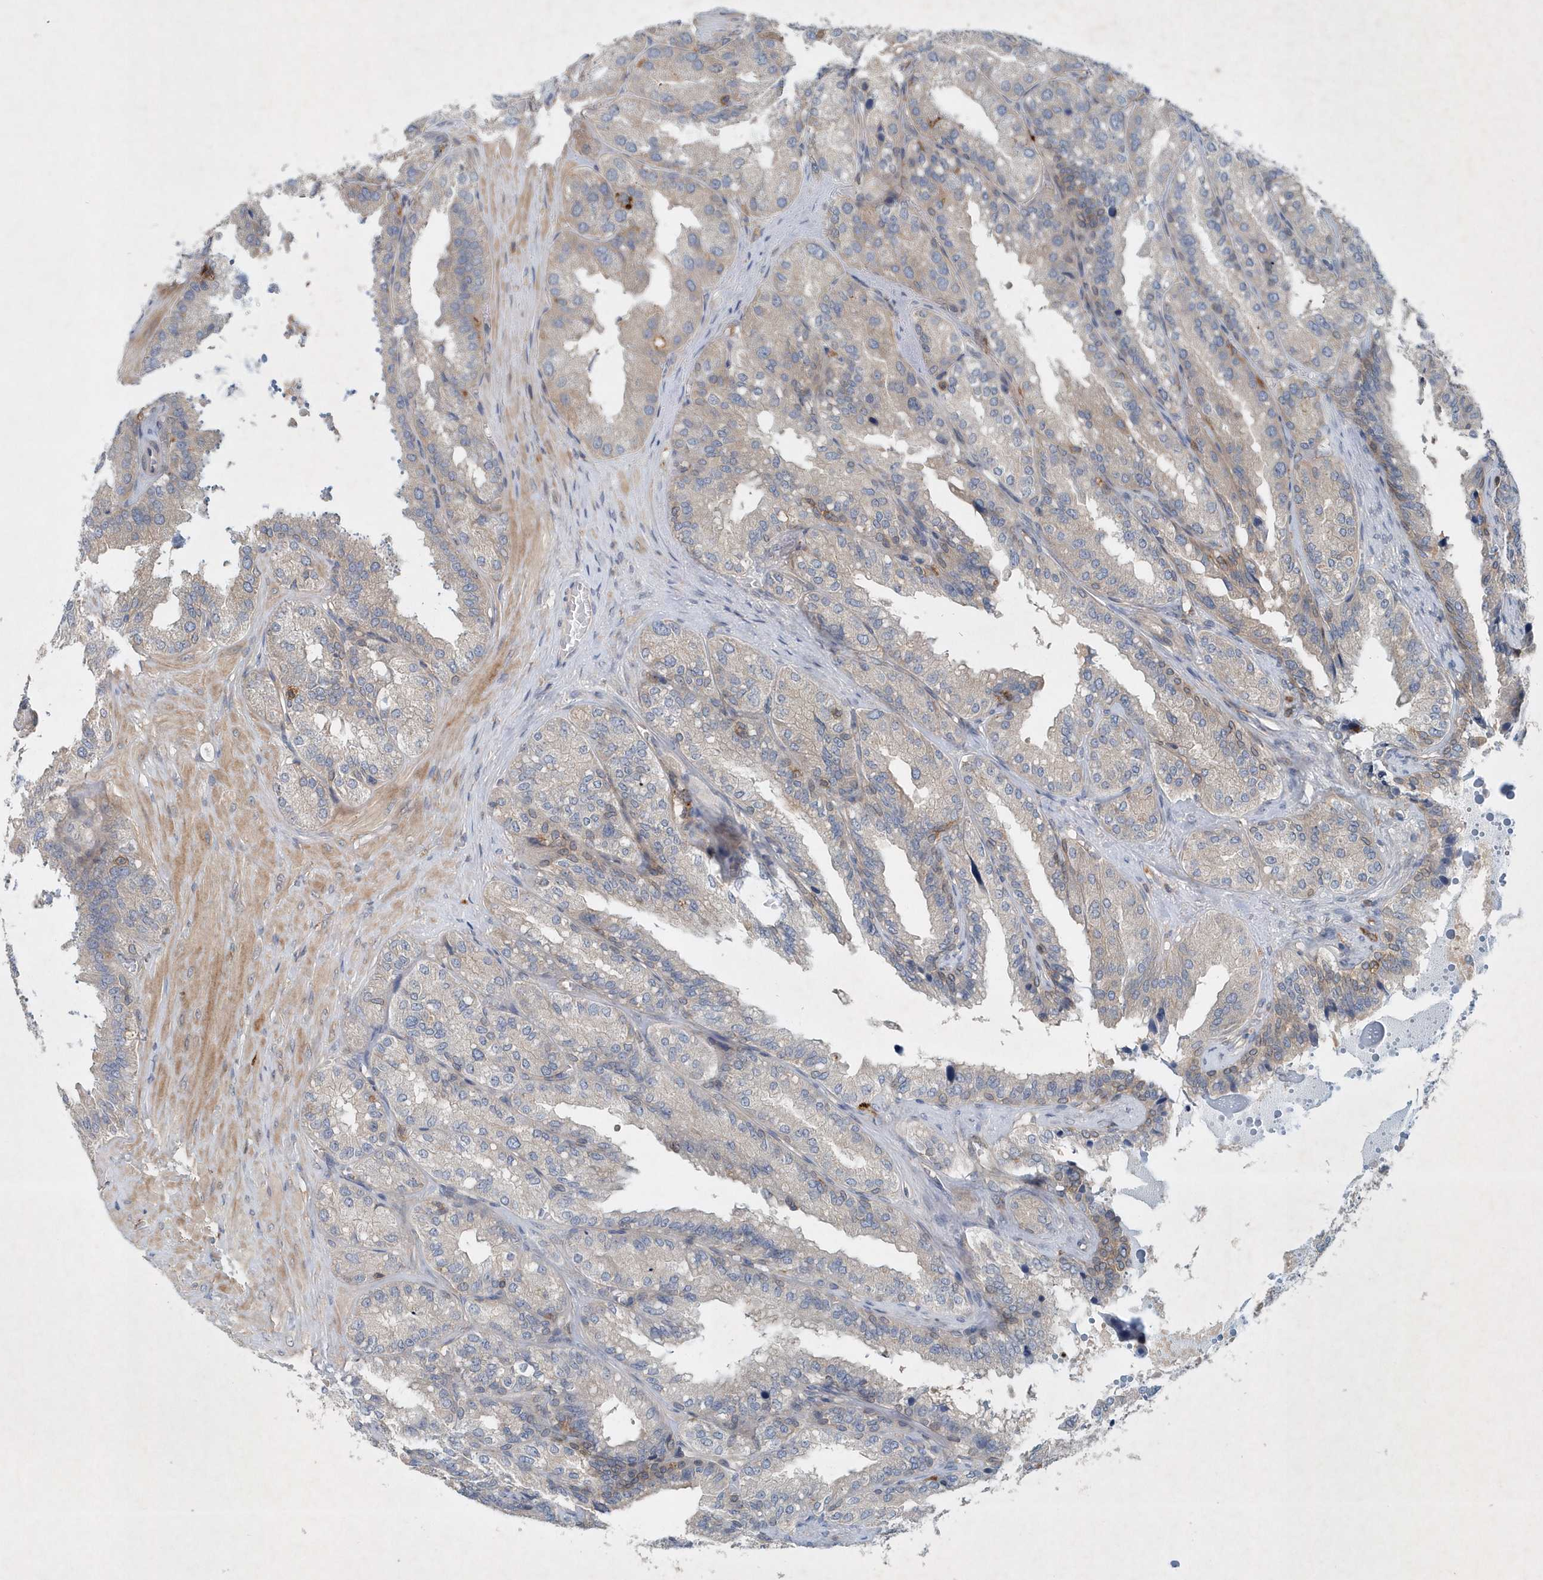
{"staining": {"intensity": "negative", "quantity": "none", "location": "none"}, "tissue": "seminal vesicle", "cell_type": "Glandular cells", "image_type": "normal", "snomed": [{"axis": "morphology", "description": "Normal tissue, NOS"}, {"axis": "topography", "description": "Prostate"}, {"axis": "topography", "description": "Seminal veicle"}], "caption": "The micrograph demonstrates no staining of glandular cells in unremarkable seminal vesicle.", "gene": "P2RY10", "patient": {"sex": "male", "age": 51}}